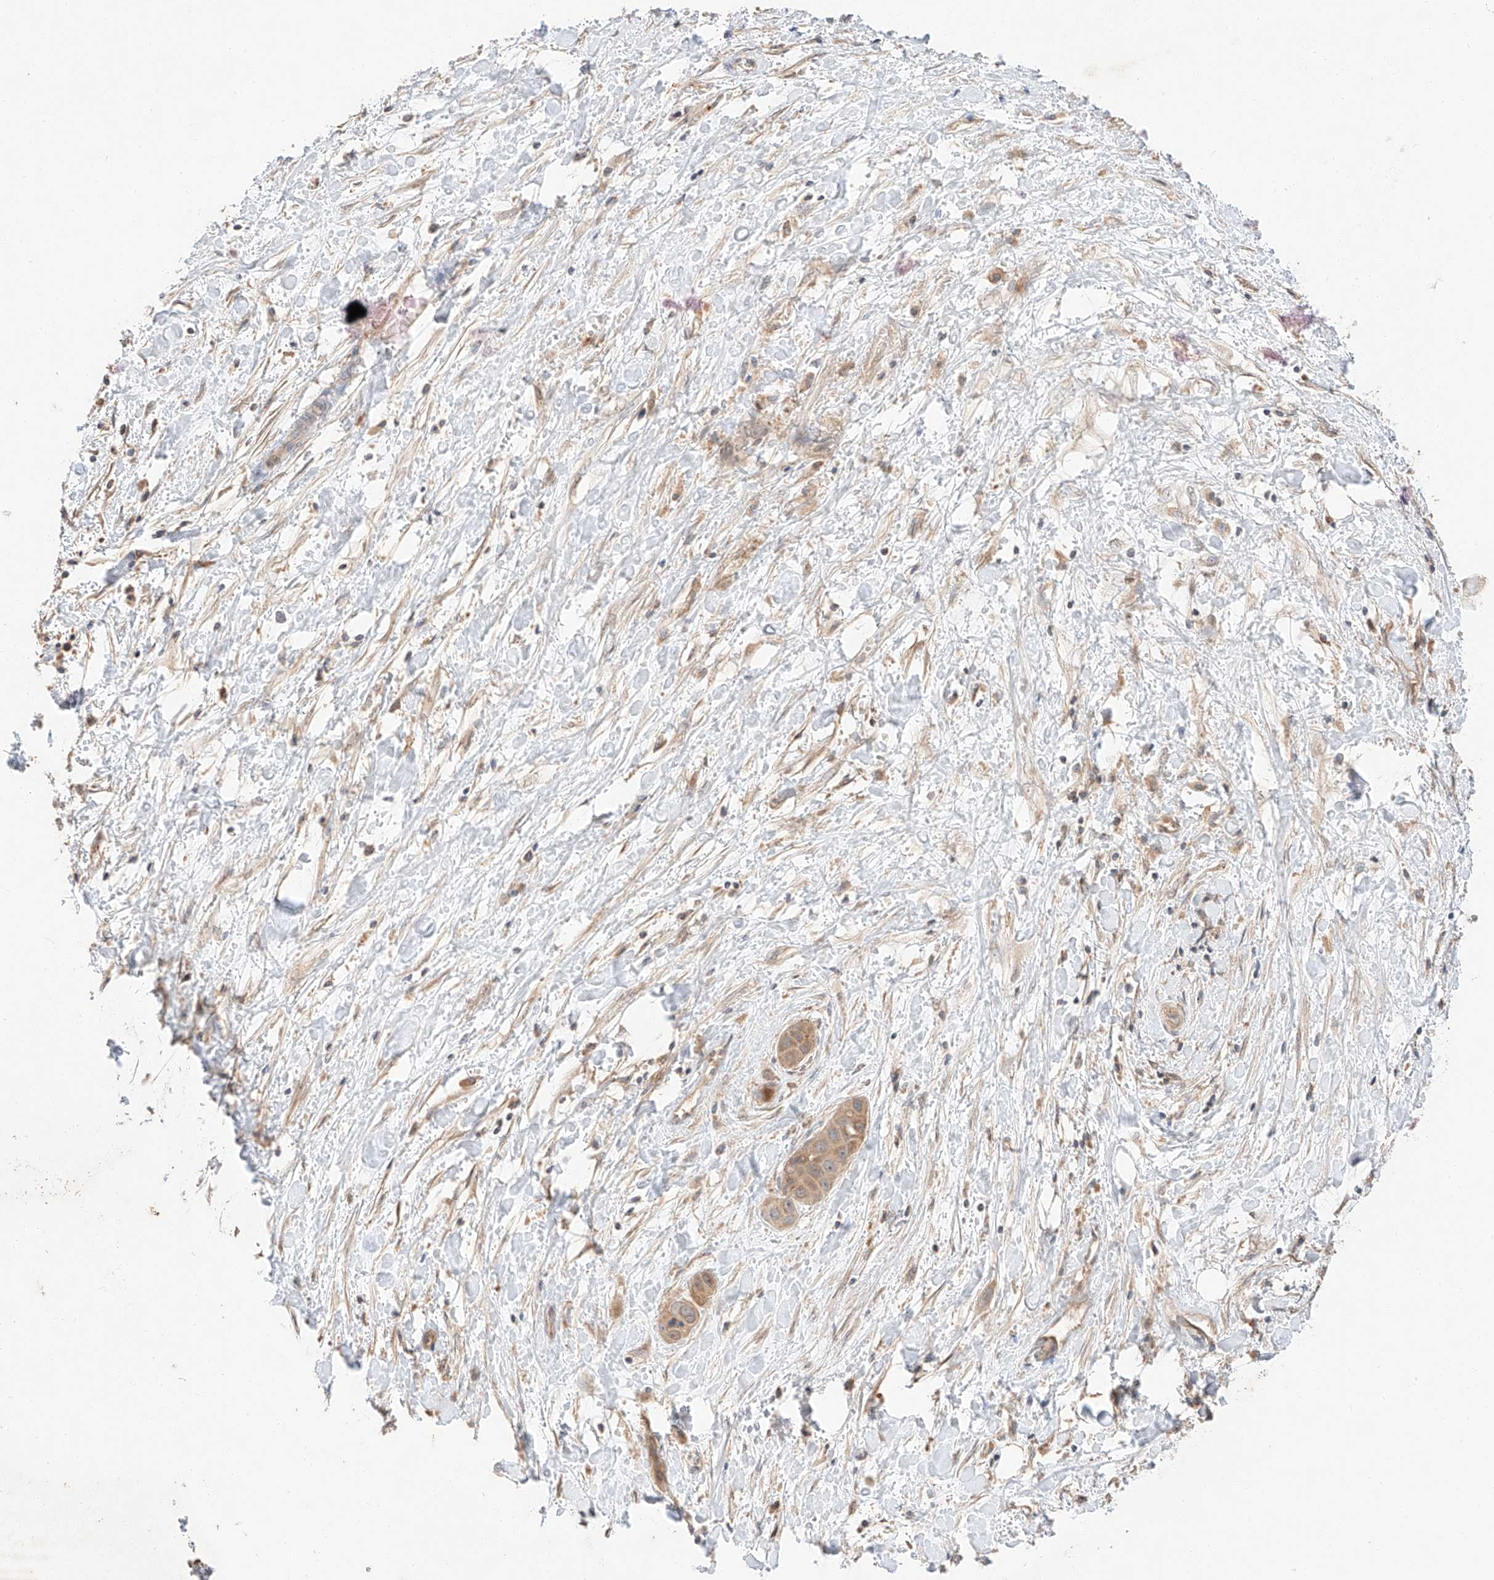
{"staining": {"intensity": "weak", "quantity": ">75%", "location": "cytoplasmic/membranous"}, "tissue": "liver cancer", "cell_type": "Tumor cells", "image_type": "cancer", "snomed": [{"axis": "morphology", "description": "Cholangiocarcinoma"}, {"axis": "topography", "description": "Liver"}], "caption": "Protein staining demonstrates weak cytoplasmic/membranous expression in about >75% of tumor cells in liver cancer (cholangiocarcinoma).", "gene": "XPNPEP1", "patient": {"sex": "female", "age": 52}}